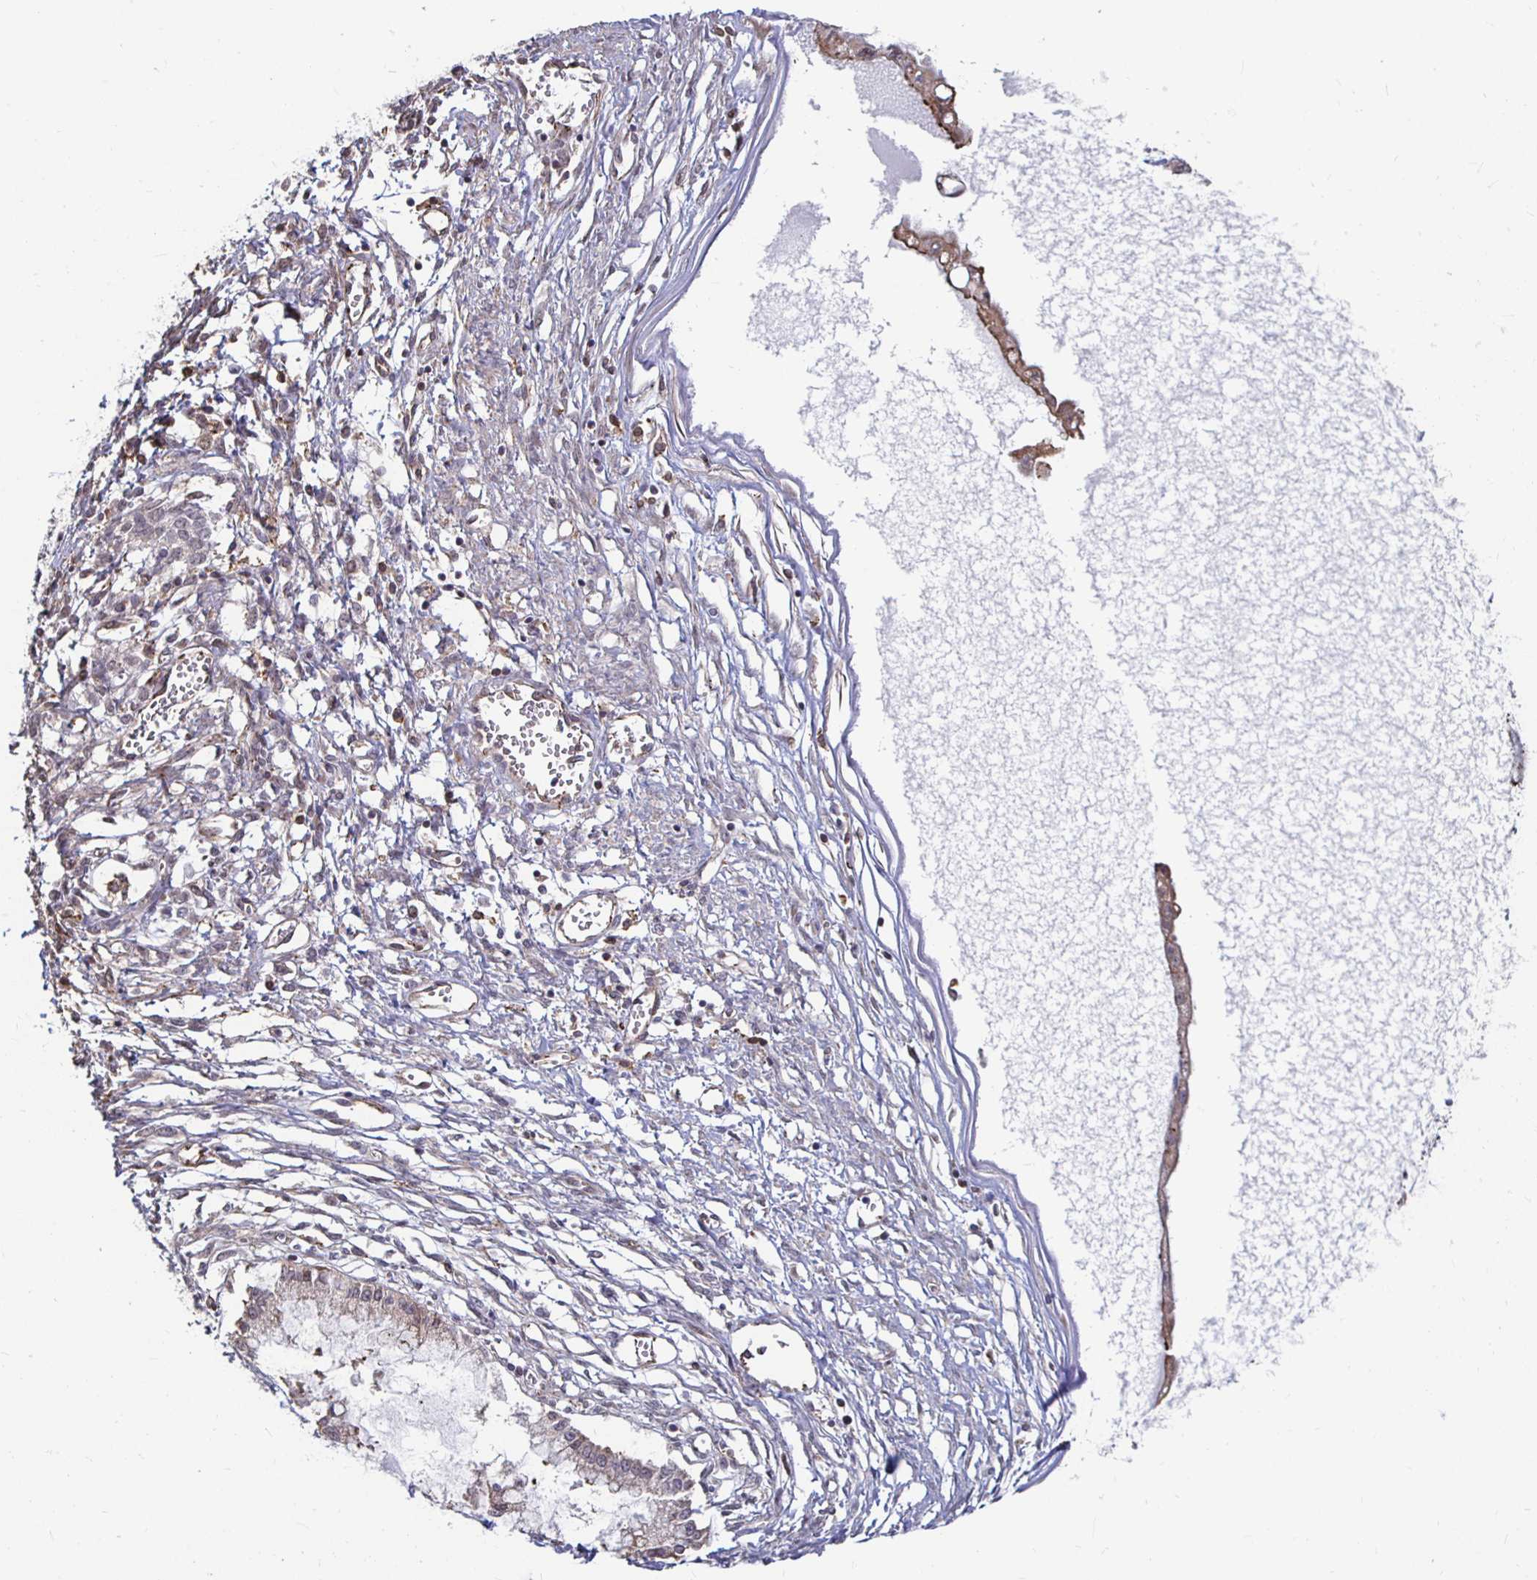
{"staining": {"intensity": "negative", "quantity": "none", "location": "none"}, "tissue": "ovarian cancer", "cell_type": "Tumor cells", "image_type": "cancer", "snomed": [{"axis": "morphology", "description": "Cystadenocarcinoma, mucinous, NOS"}, {"axis": "topography", "description": "Ovary"}], "caption": "Immunohistochemistry of ovarian mucinous cystadenocarcinoma displays no staining in tumor cells.", "gene": "CAPN11", "patient": {"sex": "female", "age": 34}}